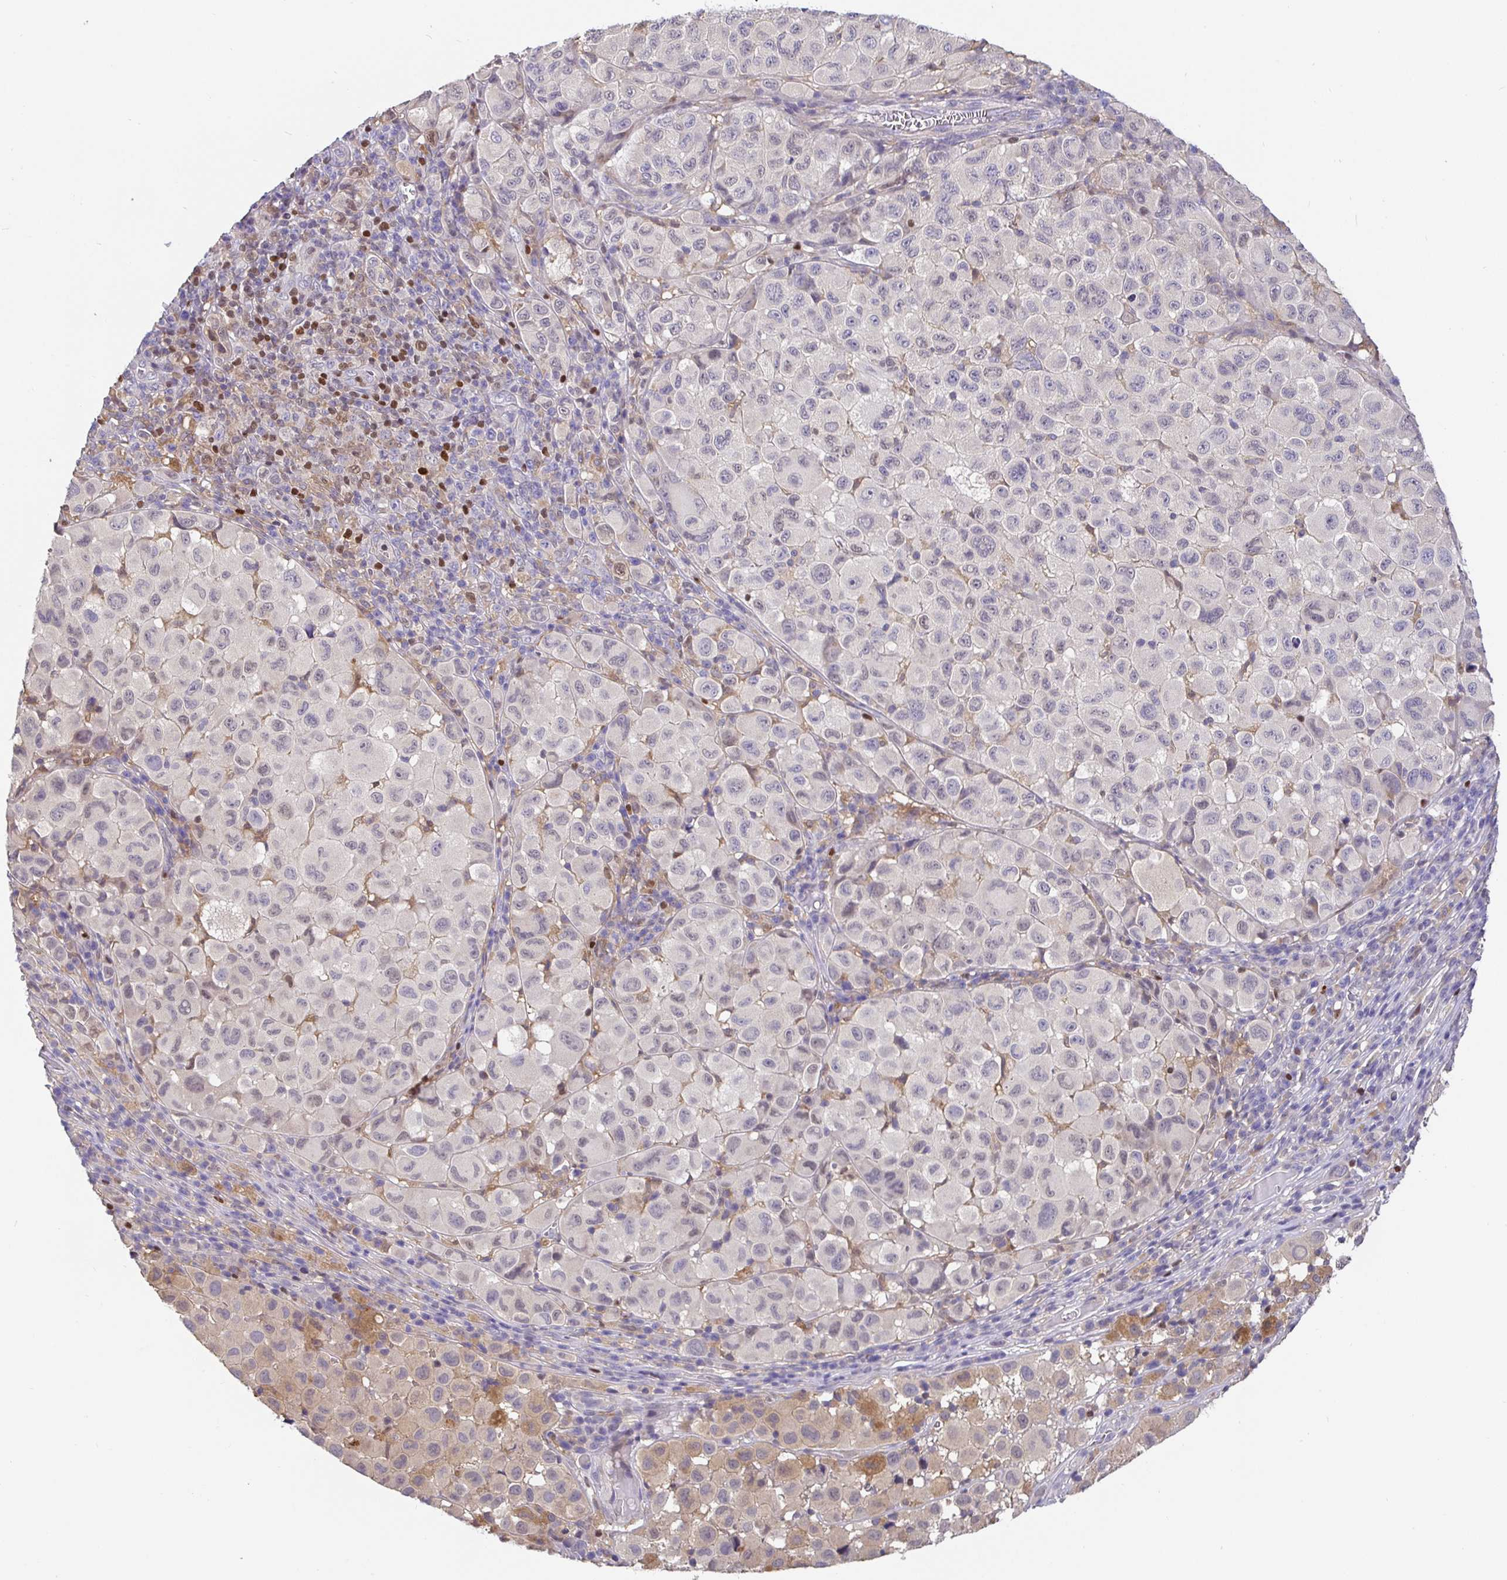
{"staining": {"intensity": "moderate", "quantity": "<25%", "location": "cytoplasmic/membranous"}, "tissue": "melanoma", "cell_type": "Tumor cells", "image_type": "cancer", "snomed": [{"axis": "morphology", "description": "Malignant melanoma, NOS"}, {"axis": "topography", "description": "Skin"}], "caption": "Protein staining of melanoma tissue displays moderate cytoplasmic/membranous expression in approximately <25% of tumor cells.", "gene": "SATB1", "patient": {"sex": "male", "age": 93}}